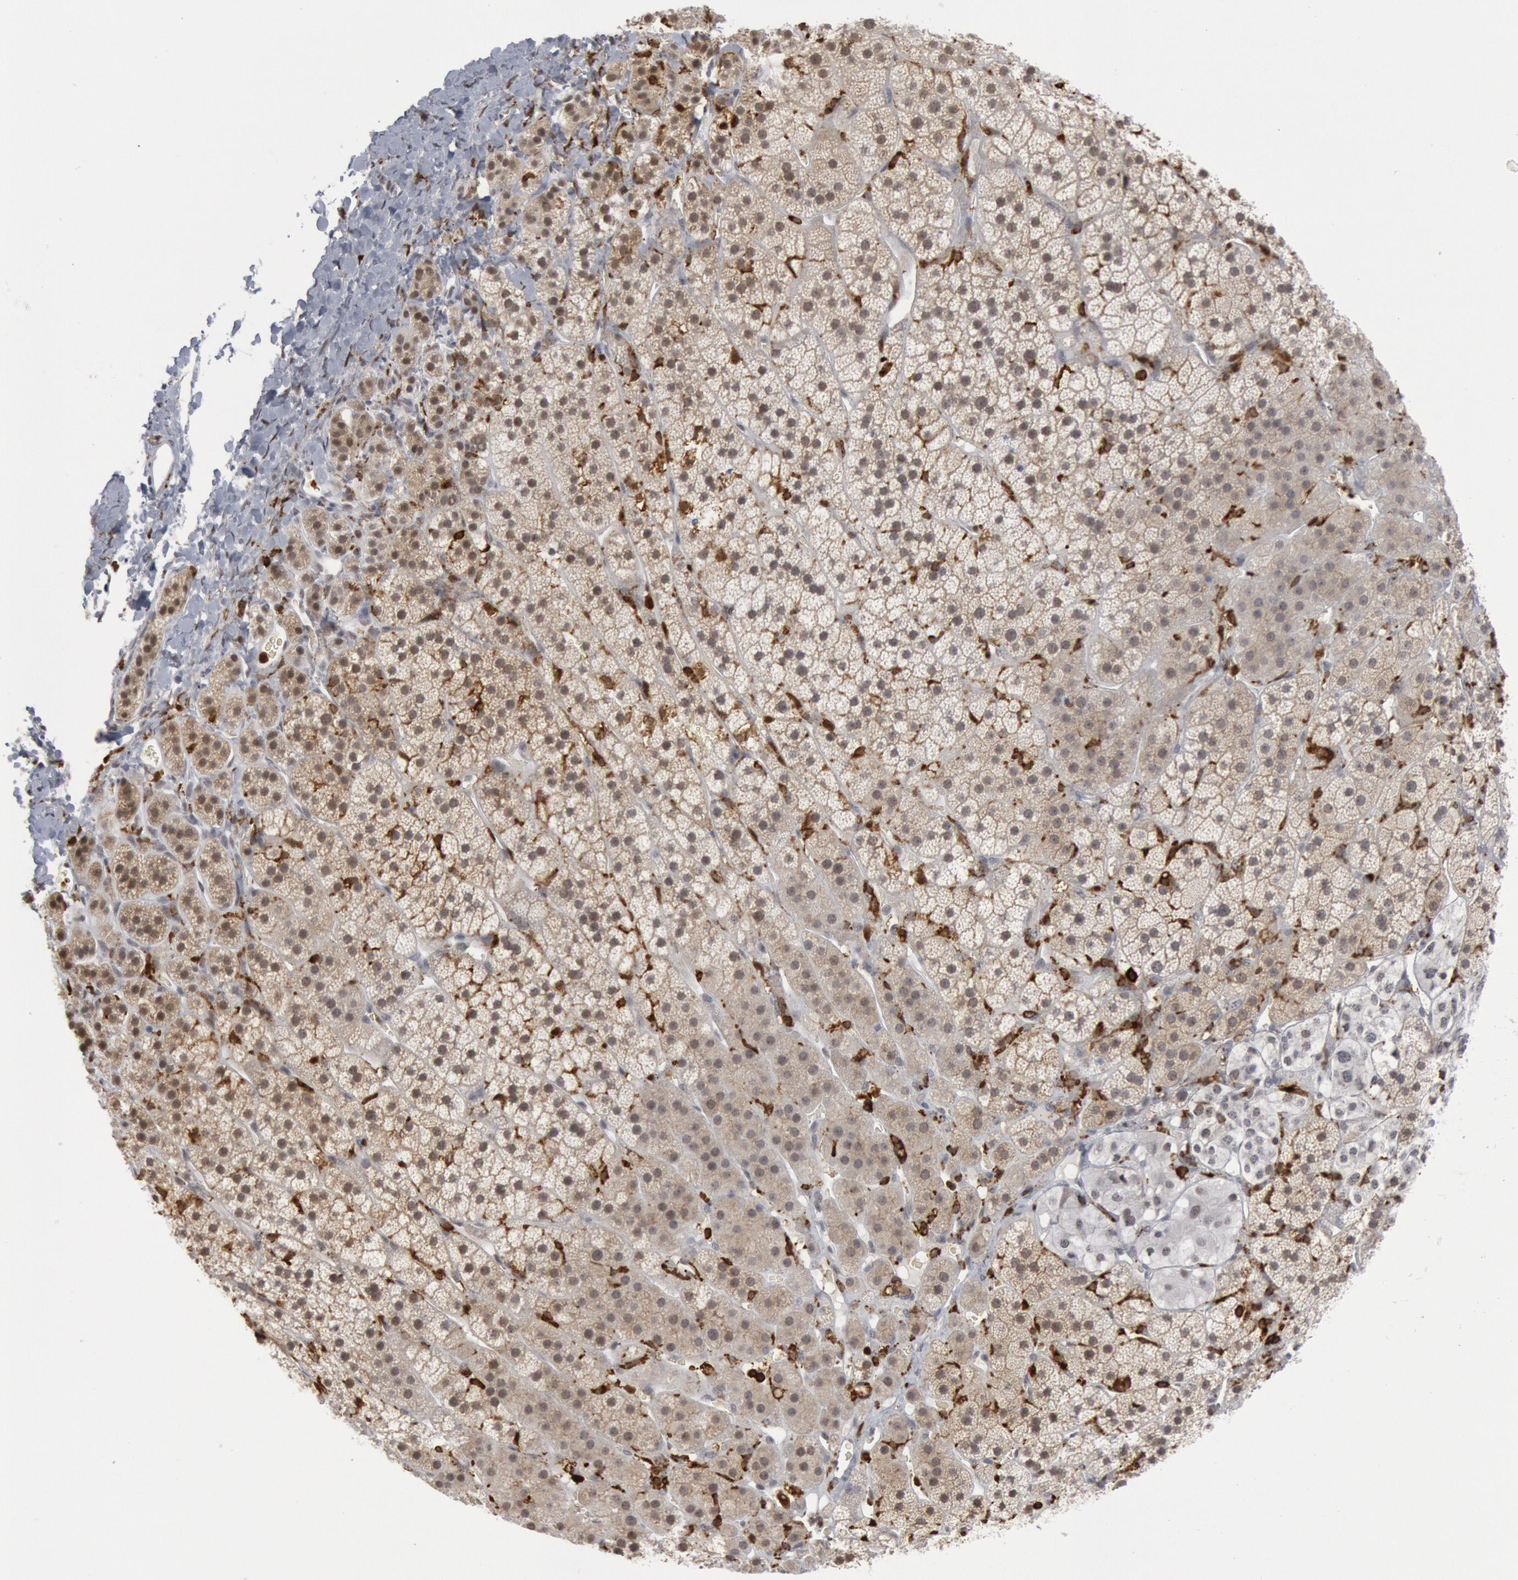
{"staining": {"intensity": "negative", "quantity": "none", "location": "none"}, "tissue": "adrenal gland", "cell_type": "Glandular cells", "image_type": "normal", "snomed": [{"axis": "morphology", "description": "Normal tissue, NOS"}, {"axis": "topography", "description": "Adrenal gland"}], "caption": "Image shows no protein expression in glandular cells of benign adrenal gland.", "gene": "PTPN6", "patient": {"sex": "female", "age": 44}}